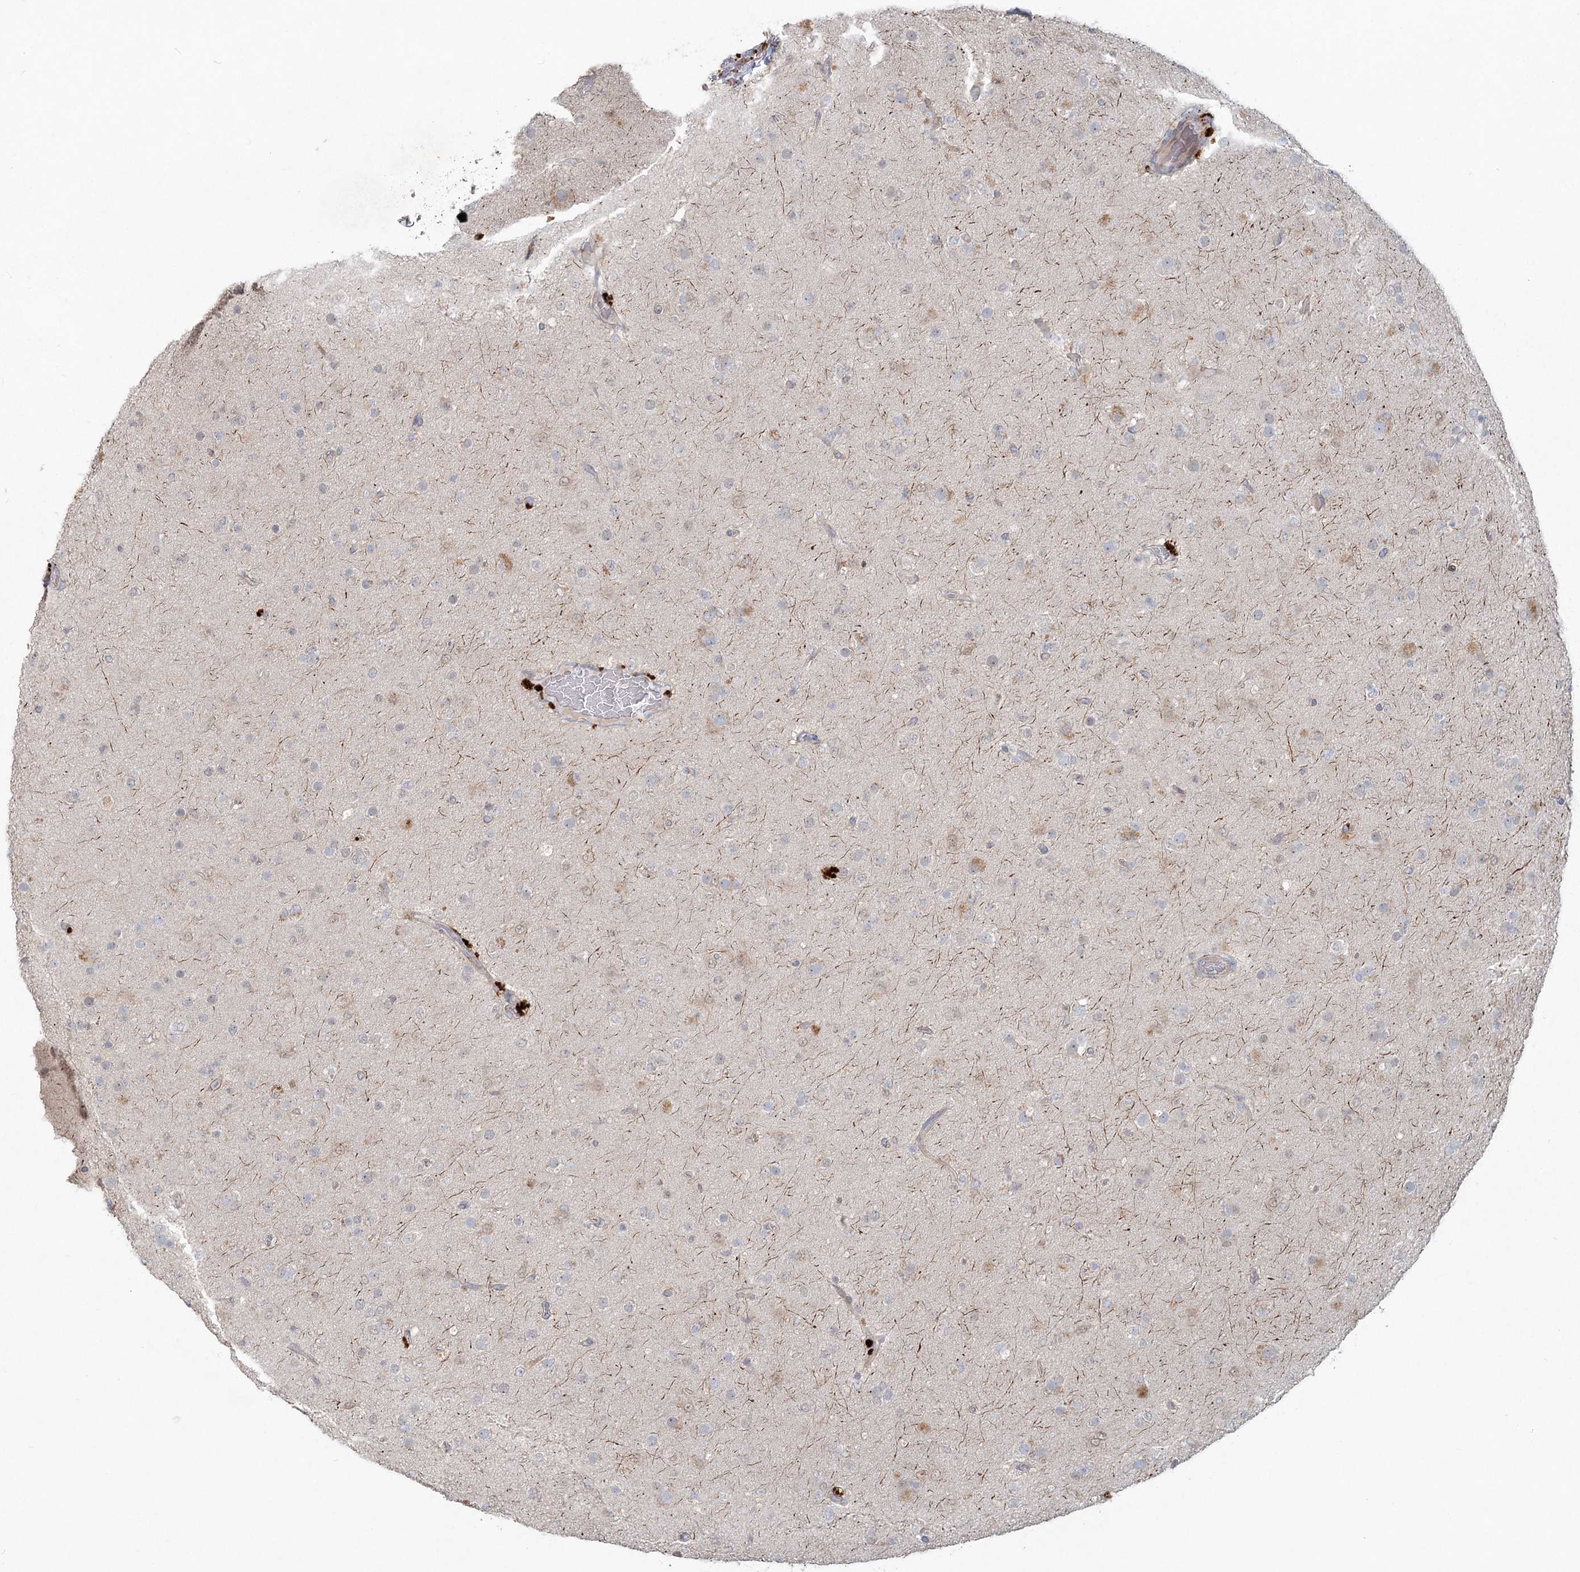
{"staining": {"intensity": "weak", "quantity": "<25%", "location": "cytoplasmic/membranous"}, "tissue": "glioma", "cell_type": "Tumor cells", "image_type": "cancer", "snomed": [{"axis": "morphology", "description": "Glioma, malignant, Low grade"}, {"axis": "topography", "description": "Brain"}], "caption": "Immunohistochemistry (IHC) of glioma displays no expression in tumor cells.", "gene": "LRP2BP", "patient": {"sex": "male", "age": 65}}